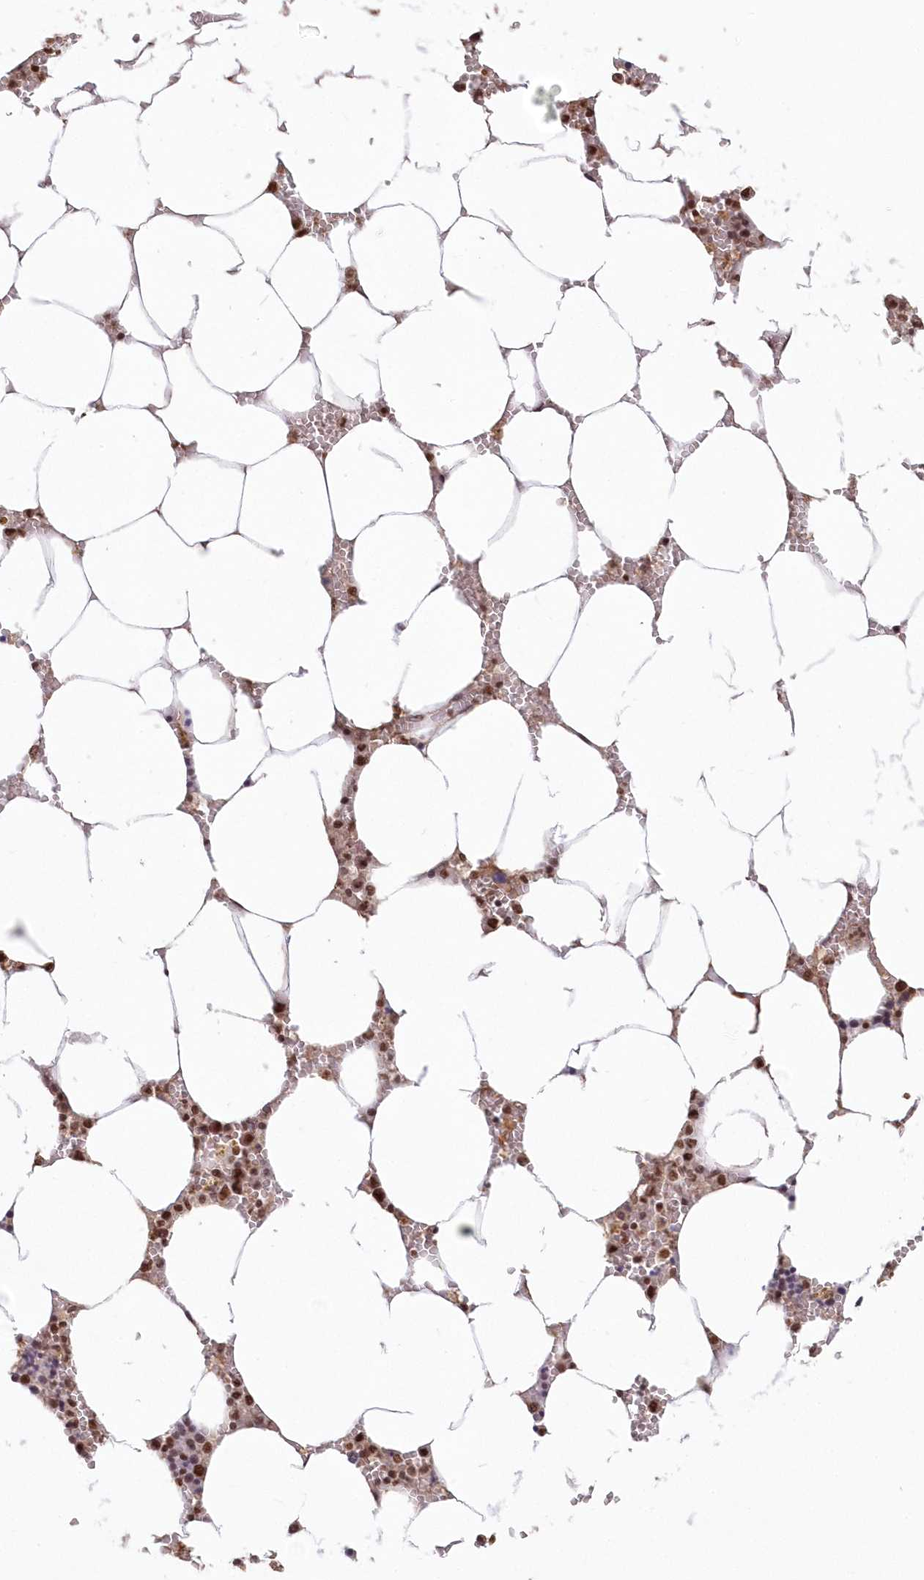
{"staining": {"intensity": "moderate", "quantity": ">75%", "location": "nuclear"}, "tissue": "bone marrow", "cell_type": "Hematopoietic cells", "image_type": "normal", "snomed": [{"axis": "morphology", "description": "Normal tissue, NOS"}, {"axis": "topography", "description": "Bone marrow"}], "caption": "IHC photomicrograph of benign bone marrow: human bone marrow stained using IHC exhibits medium levels of moderate protein expression localized specifically in the nuclear of hematopoietic cells, appearing as a nuclear brown color.", "gene": "PDS5A", "patient": {"sex": "male", "age": 70}}